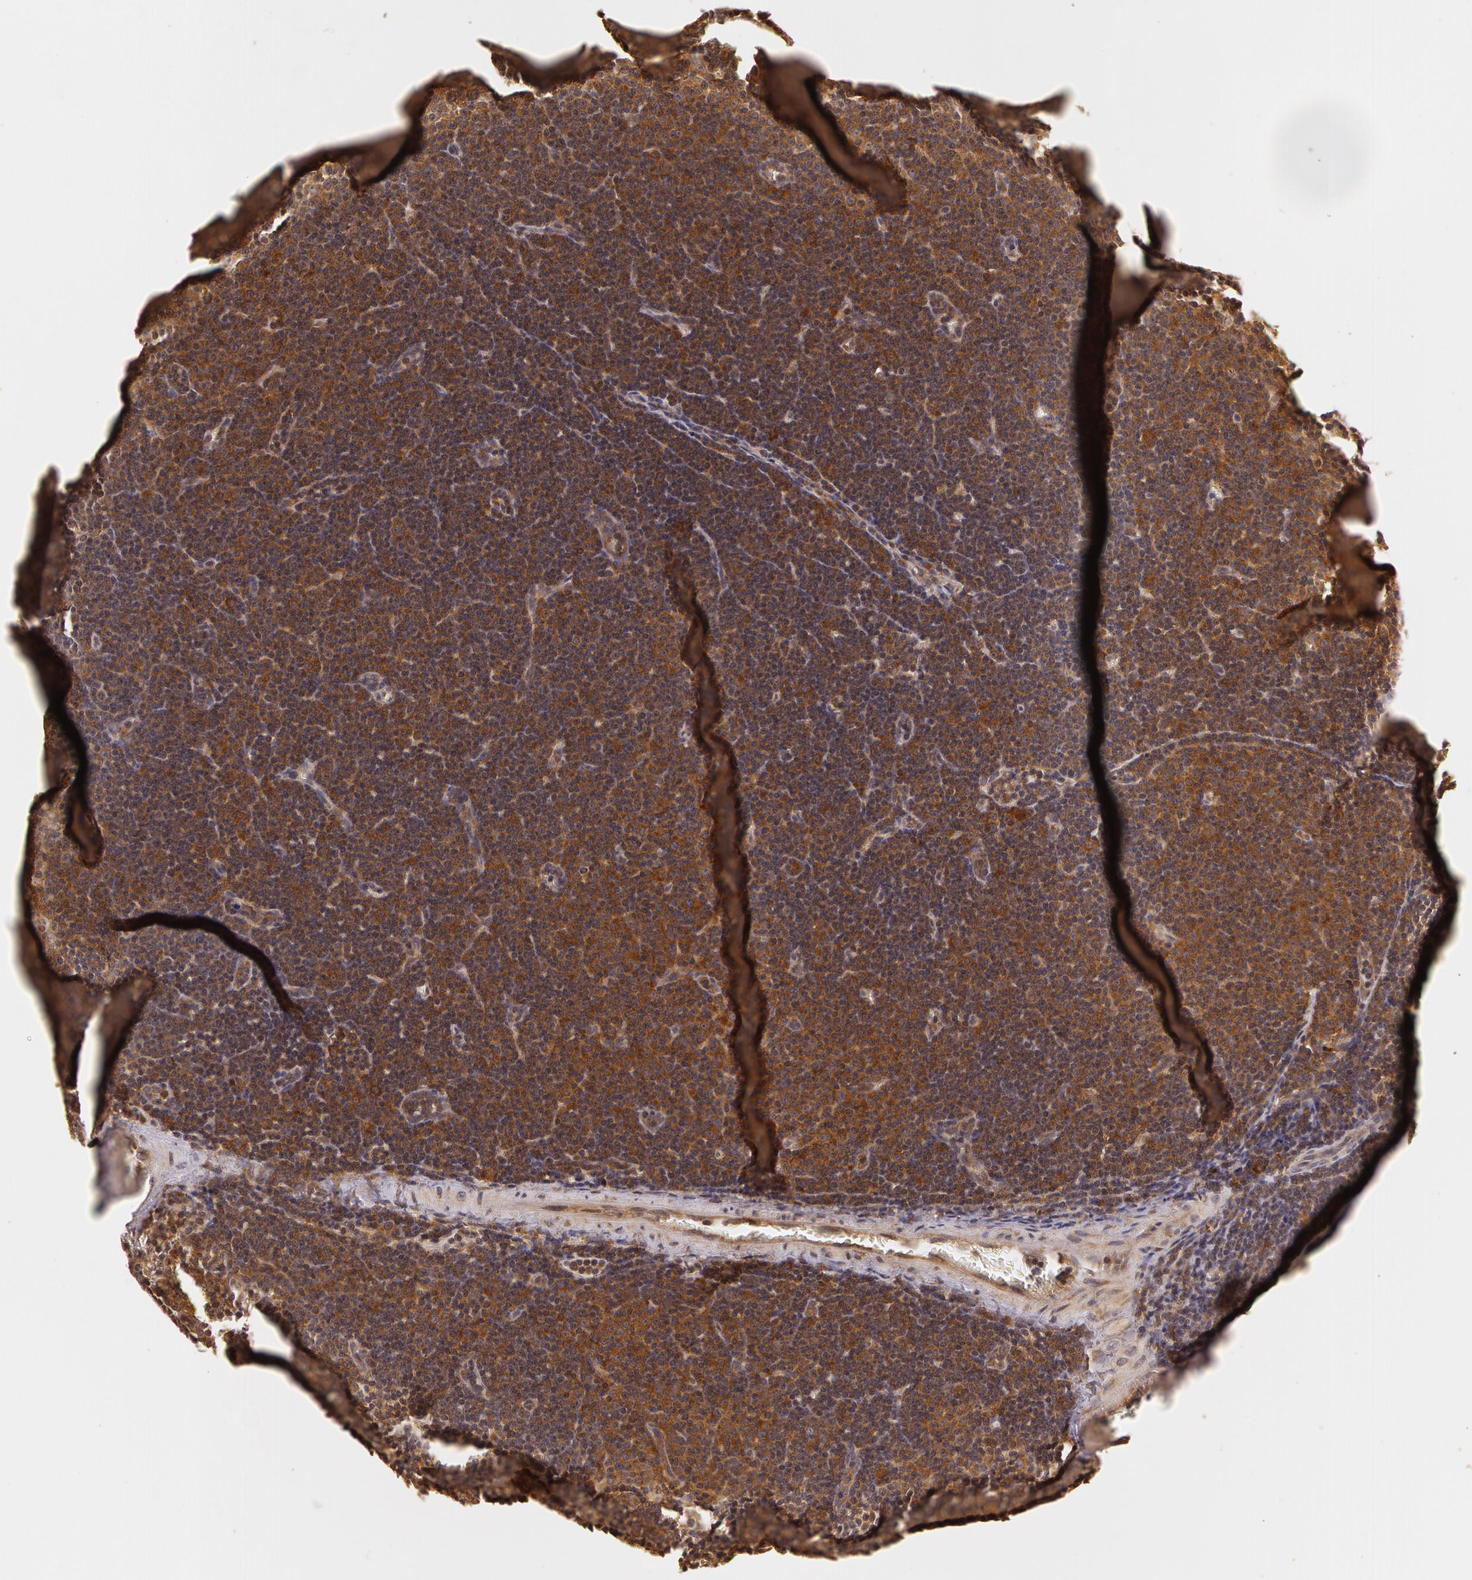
{"staining": {"intensity": "strong", "quantity": ">75%", "location": "cytoplasmic/membranous"}, "tissue": "lymphoma", "cell_type": "Tumor cells", "image_type": "cancer", "snomed": [{"axis": "morphology", "description": "Malignant lymphoma, non-Hodgkin's type, Low grade"}, {"axis": "topography", "description": "Lymph node"}], "caption": "Human malignant lymphoma, non-Hodgkin's type (low-grade) stained with a brown dye demonstrates strong cytoplasmic/membranous positive expression in about >75% of tumor cells.", "gene": "ASCC2", "patient": {"sex": "male", "age": 57}}